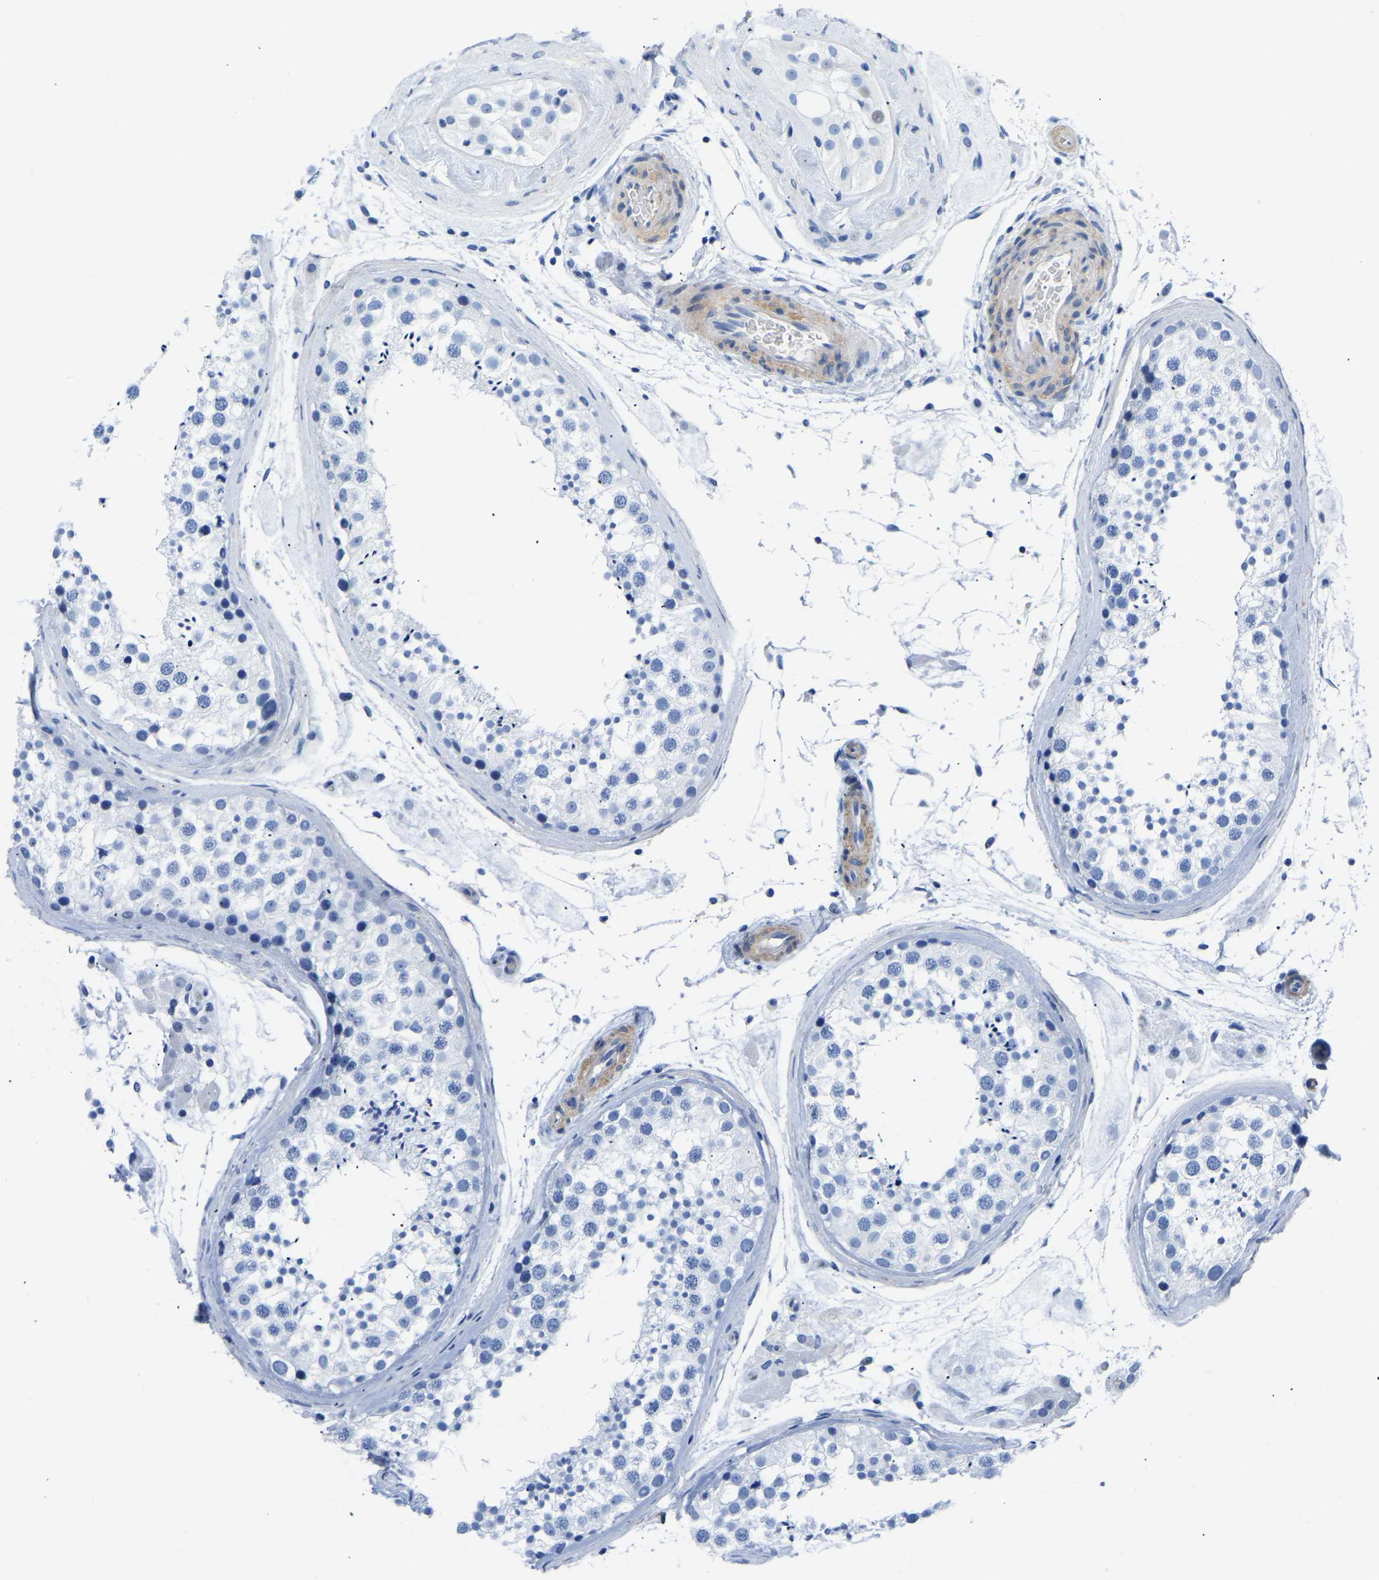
{"staining": {"intensity": "negative", "quantity": "none", "location": "none"}, "tissue": "testis", "cell_type": "Cells in seminiferous ducts", "image_type": "normal", "snomed": [{"axis": "morphology", "description": "Normal tissue, NOS"}, {"axis": "topography", "description": "Testis"}], "caption": "Immunohistochemical staining of benign human testis demonstrates no significant positivity in cells in seminiferous ducts.", "gene": "UPK3A", "patient": {"sex": "male", "age": 46}}